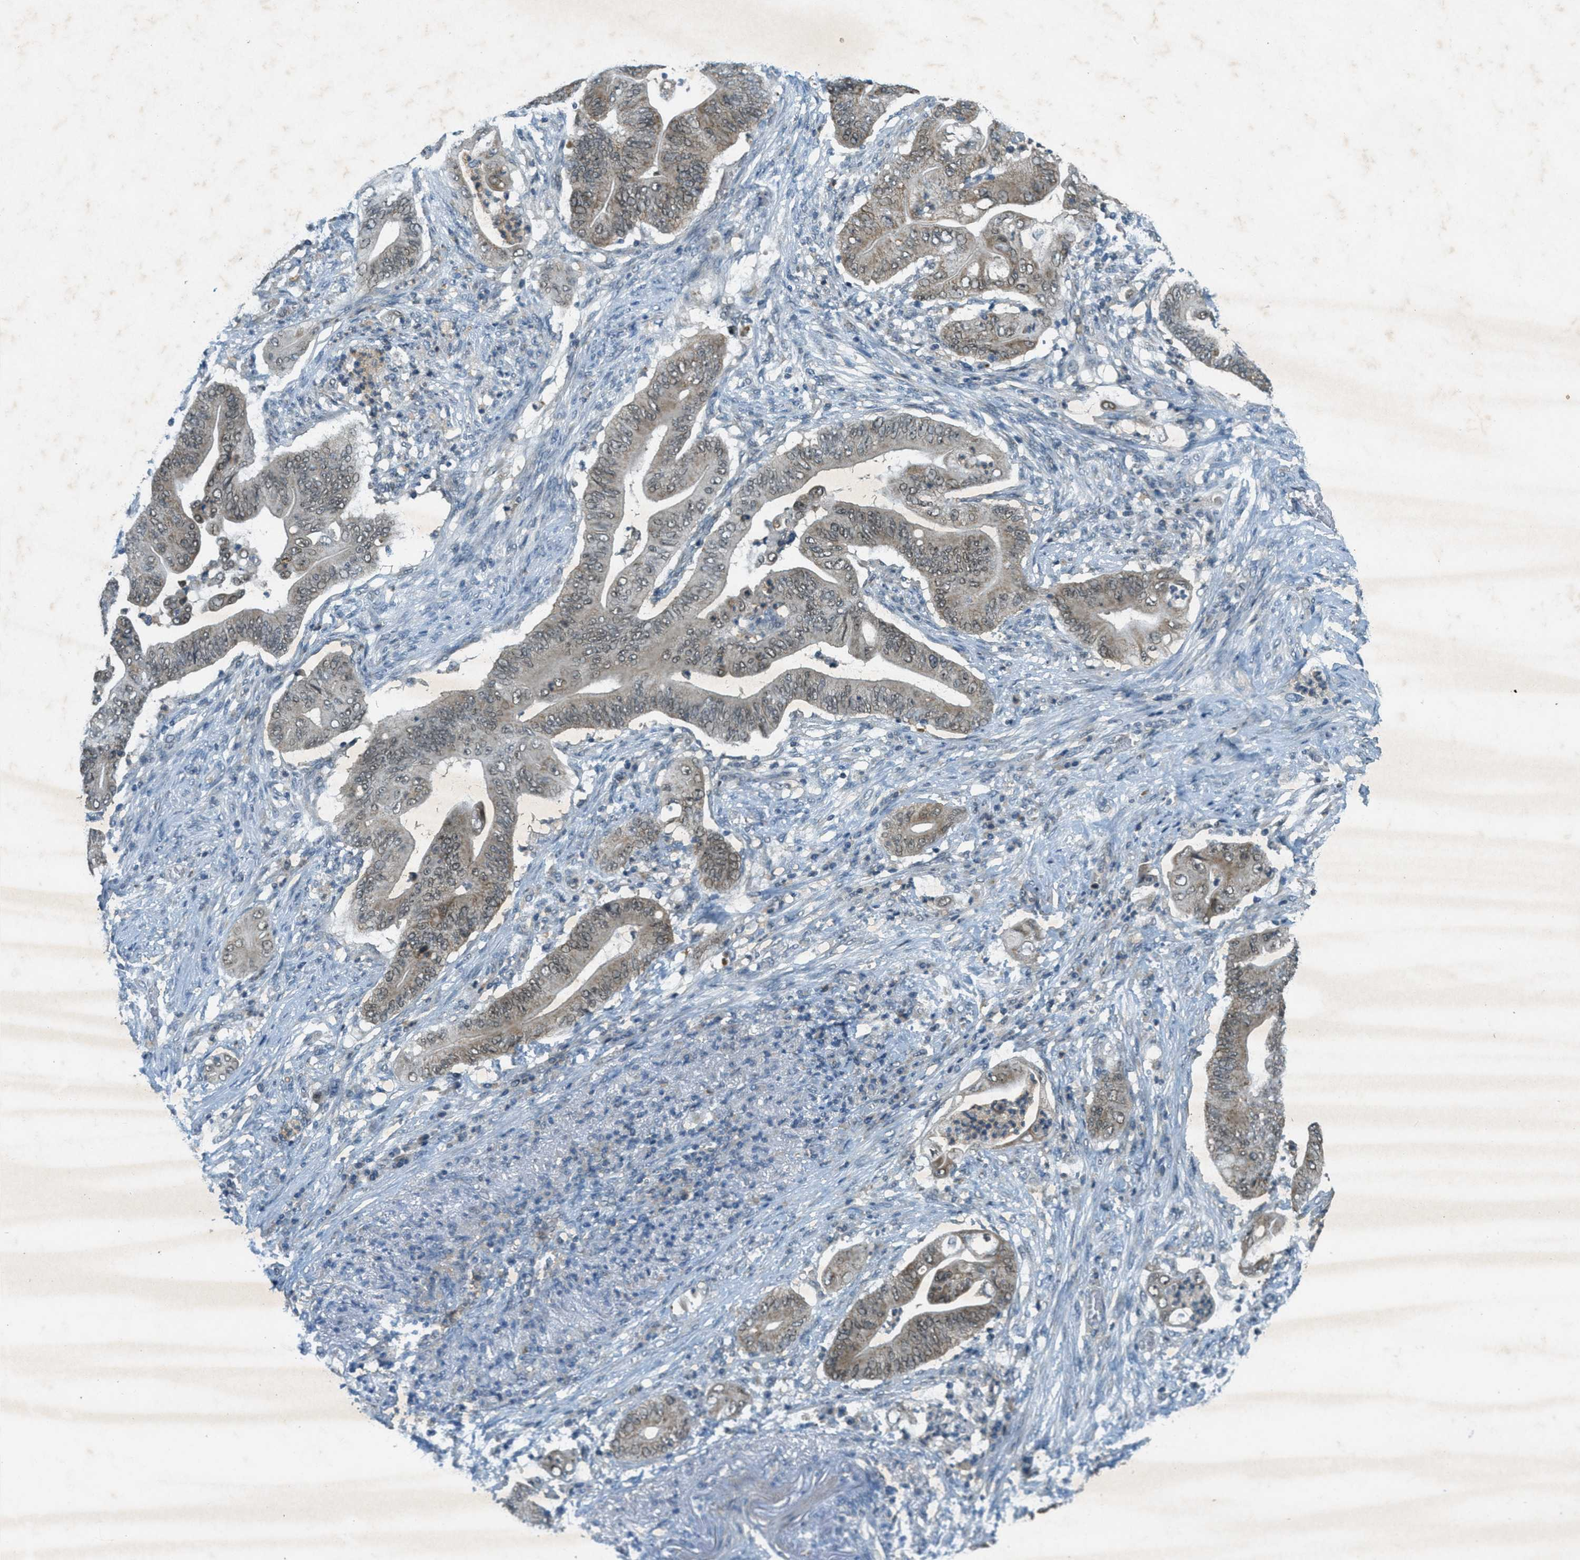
{"staining": {"intensity": "weak", "quantity": ">75%", "location": "cytoplasmic/membranous,nuclear"}, "tissue": "stomach cancer", "cell_type": "Tumor cells", "image_type": "cancer", "snomed": [{"axis": "morphology", "description": "Adenocarcinoma, NOS"}, {"axis": "topography", "description": "Stomach"}], "caption": "Immunohistochemistry (DAB) staining of adenocarcinoma (stomach) shows weak cytoplasmic/membranous and nuclear protein positivity in approximately >75% of tumor cells.", "gene": "TCF20", "patient": {"sex": "female", "age": 73}}